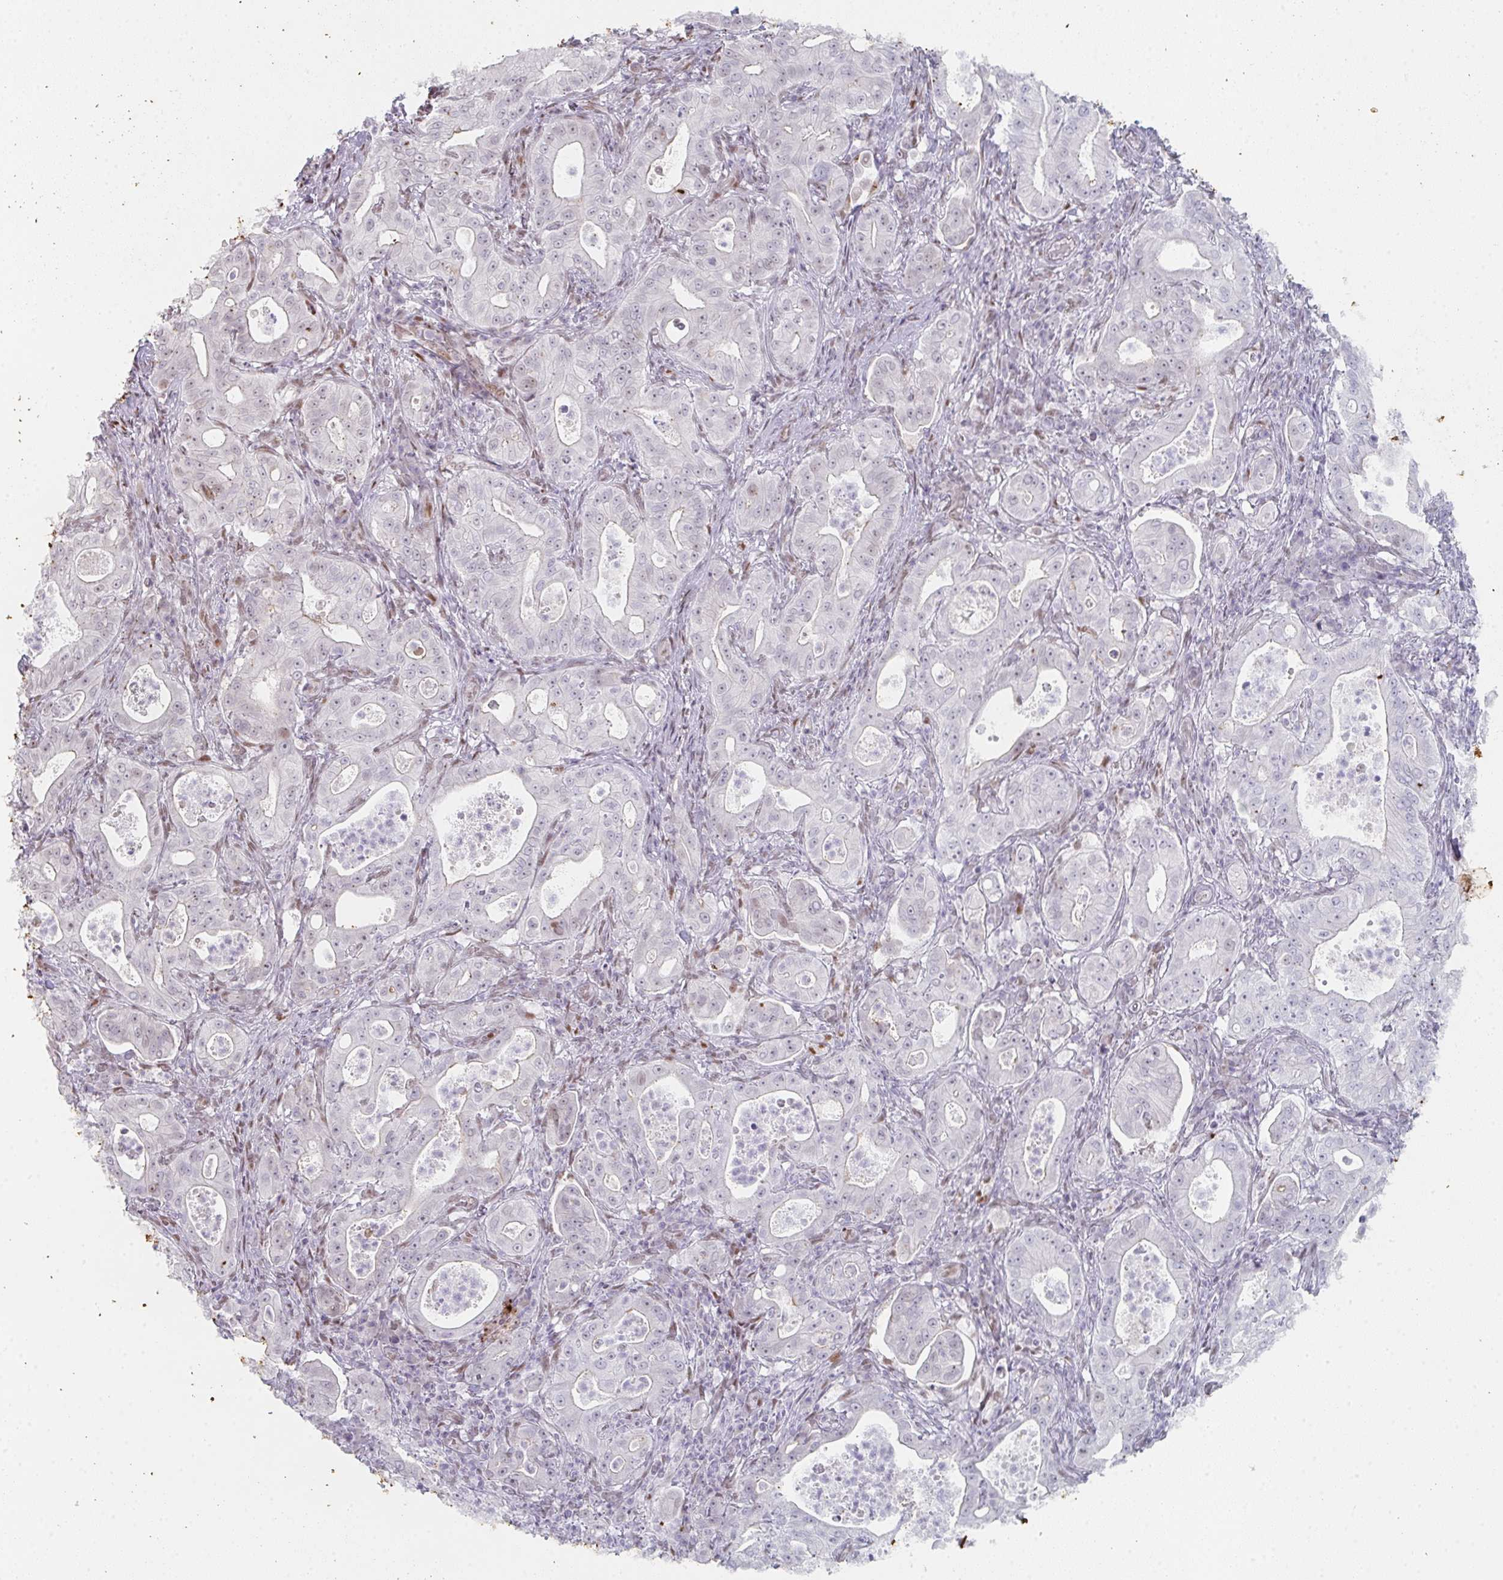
{"staining": {"intensity": "negative", "quantity": "none", "location": "none"}, "tissue": "pancreatic cancer", "cell_type": "Tumor cells", "image_type": "cancer", "snomed": [{"axis": "morphology", "description": "Adenocarcinoma, NOS"}, {"axis": "topography", "description": "Pancreas"}], "caption": "A photomicrograph of adenocarcinoma (pancreatic) stained for a protein shows no brown staining in tumor cells. Brightfield microscopy of IHC stained with DAB (3,3'-diaminobenzidine) (brown) and hematoxylin (blue), captured at high magnification.", "gene": "POU2AF2", "patient": {"sex": "male", "age": 71}}